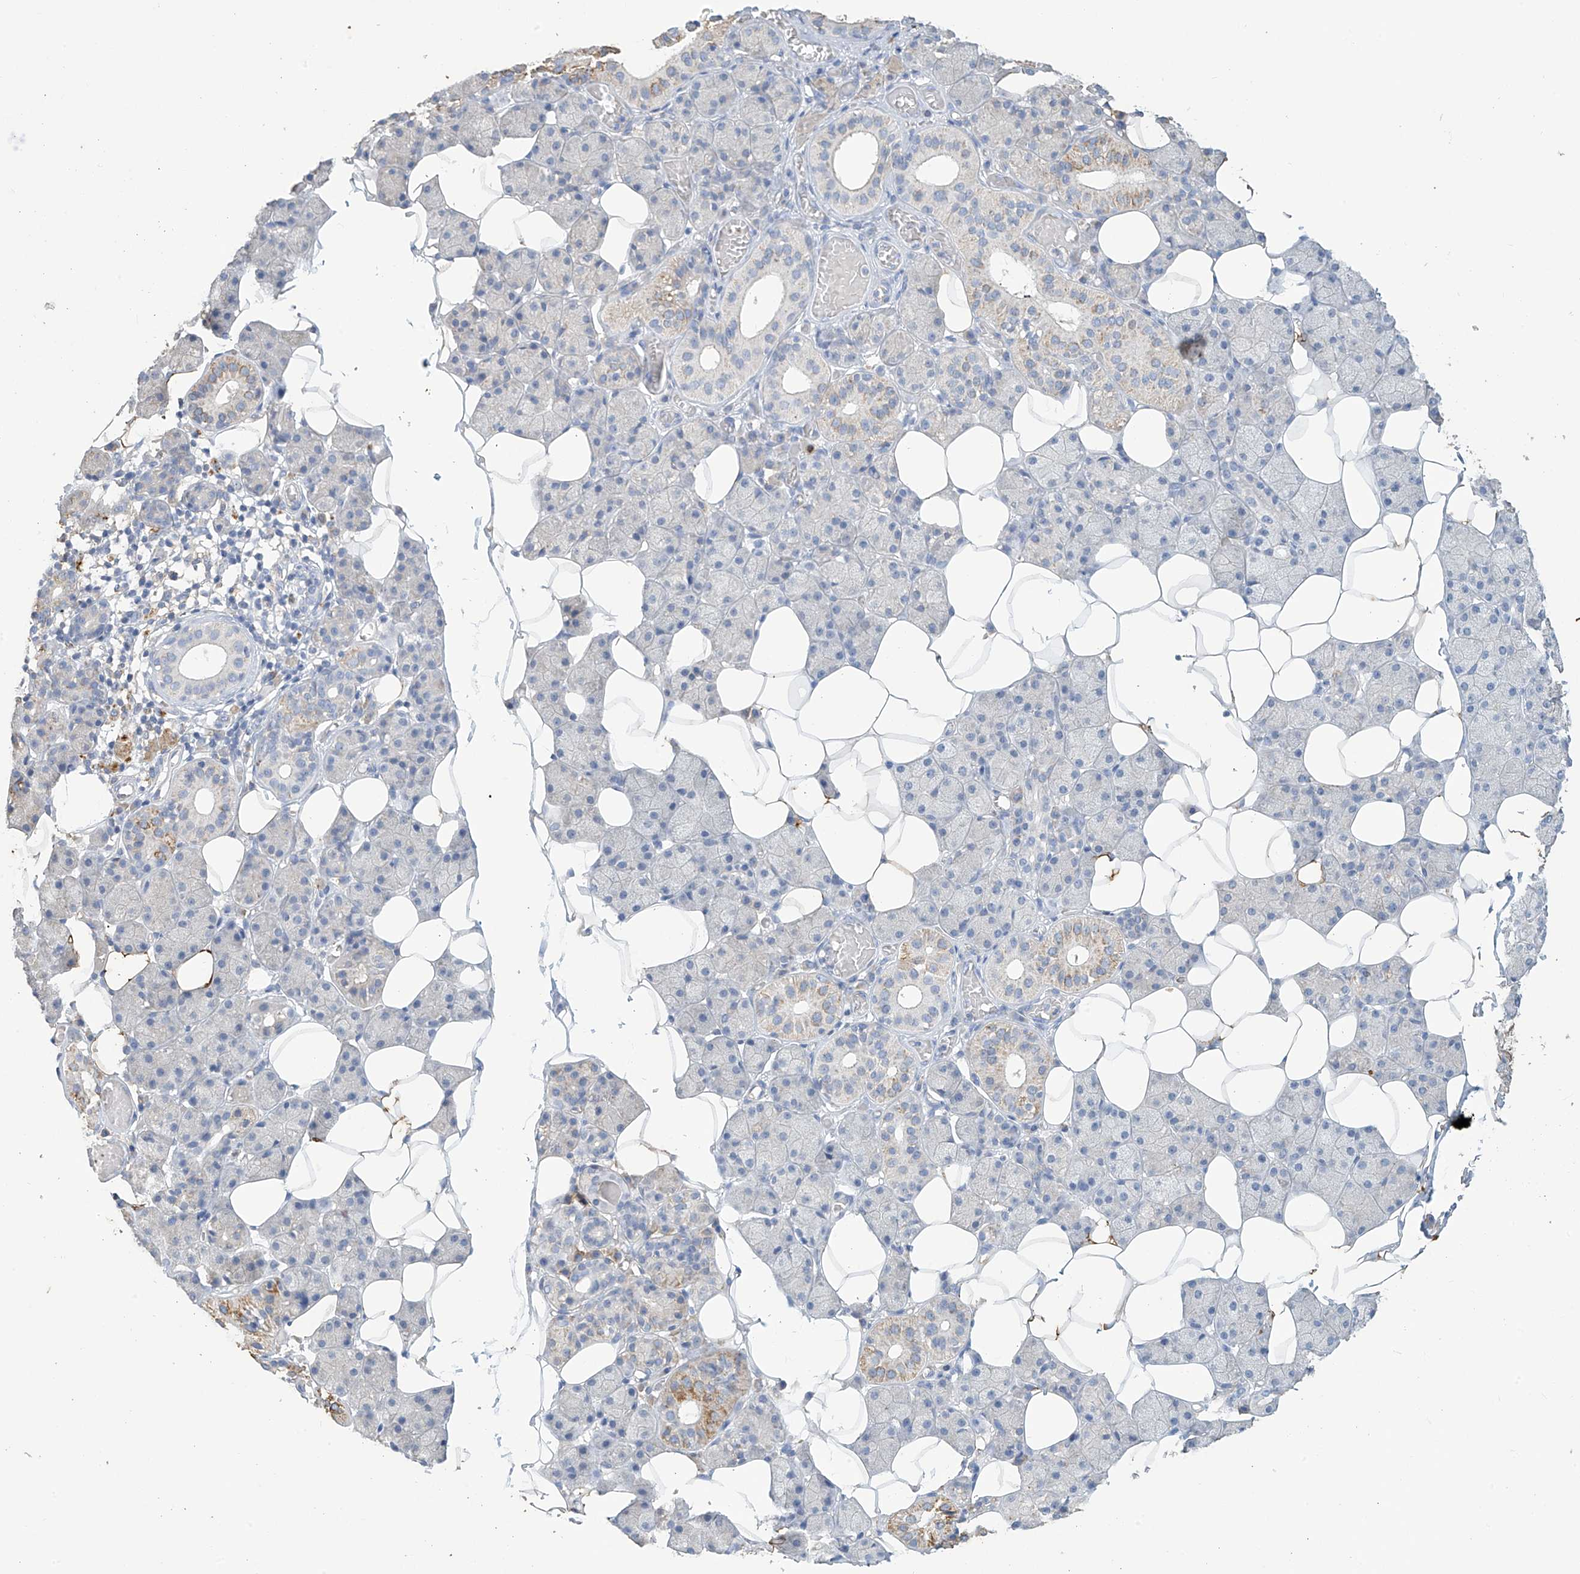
{"staining": {"intensity": "moderate", "quantity": "<25%", "location": "cytoplasmic/membranous"}, "tissue": "salivary gland", "cell_type": "Glandular cells", "image_type": "normal", "snomed": [{"axis": "morphology", "description": "Normal tissue, NOS"}, {"axis": "topography", "description": "Salivary gland"}], "caption": "A brown stain labels moderate cytoplasmic/membranous positivity of a protein in glandular cells of normal salivary gland. The staining was performed using DAB (3,3'-diaminobenzidine), with brown indicating positive protein expression. Nuclei are stained blue with hematoxylin.", "gene": "OGT", "patient": {"sex": "female", "age": 33}}